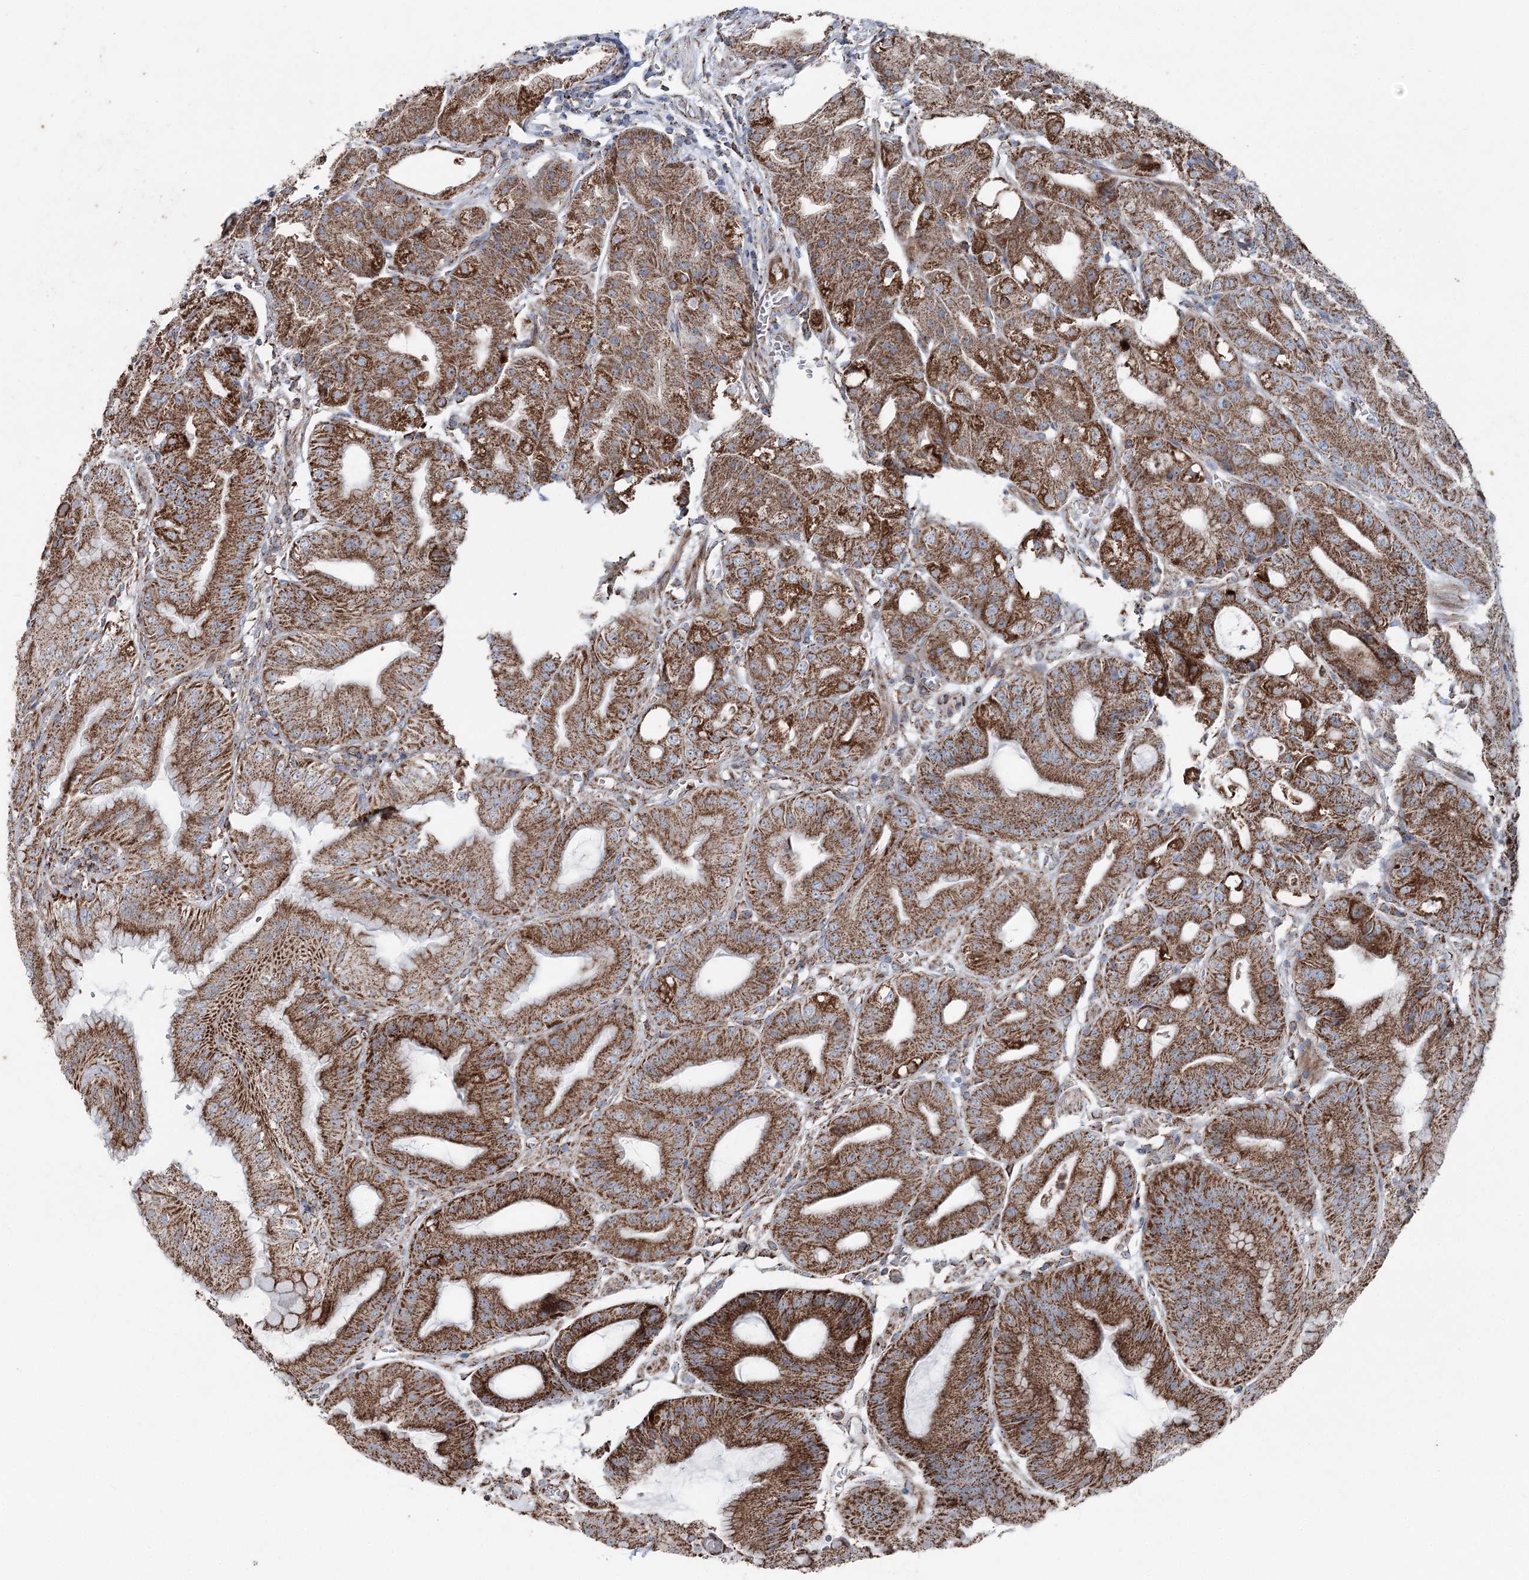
{"staining": {"intensity": "strong", "quantity": ">75%", "location": "cytoplasmic/membranous"}, "tissue": "stomach", "cell_type": "Glandular cells", "image_type": "normal", "snomed": [{"axis": "morphology", "description": "Normal tissue, NOS"}, {"axis": "topography", "description": "Stomach, upper"}, {"axis": "topography", "description": "Stomach, lower"}], "caption": "Approximately >75% of glandular cells in unremarkable human stomach display strong cytoplasmic/membranous protein expression as visualized by brown immunohistochemical staining.", "gene": "UCN3", "patient": {"sex": "male", "age": 71}}